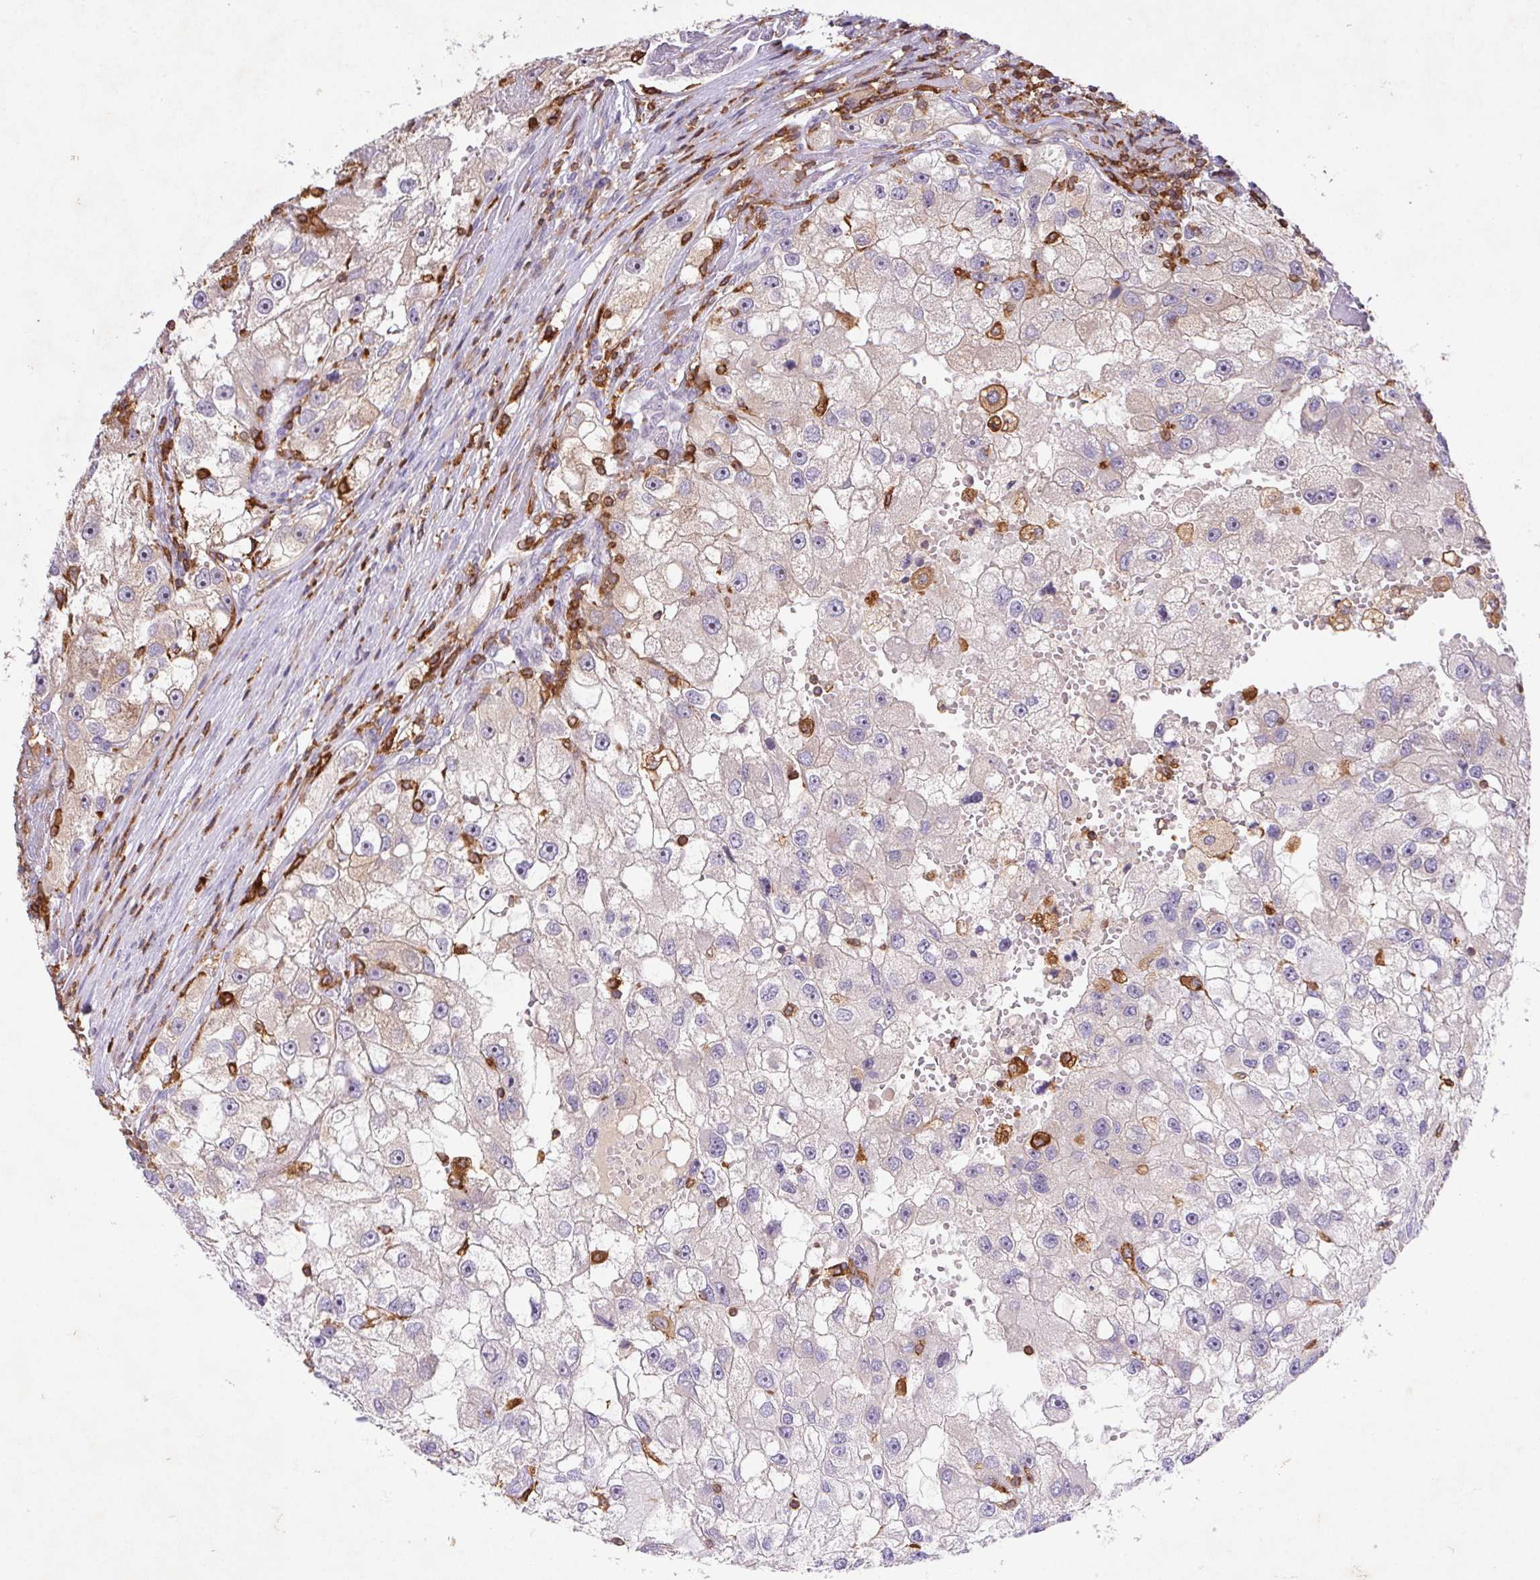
{"staining": {"intensity": "weak", "quantity": "25%-75%", "location": "cytoplasmic/membranous"}, "tissue": "renal cancer", "cell_type": "Tumor cells", "image_type": "cancer", "snomed": [{"axis": "morphology", "description": "Adenocarcinoma, NOS"}, {"axis": "topography", "description": "Kidney"}], "caption": "Protein expression by immunohistochemistry demonstrates weak cytoplasmic/membranous positivity in approximately 25%-75% of tumor cells in adenocarcinoma (renal).", "gene": "APBB1IP", "patient": {"sex": "male", "age": 63}}